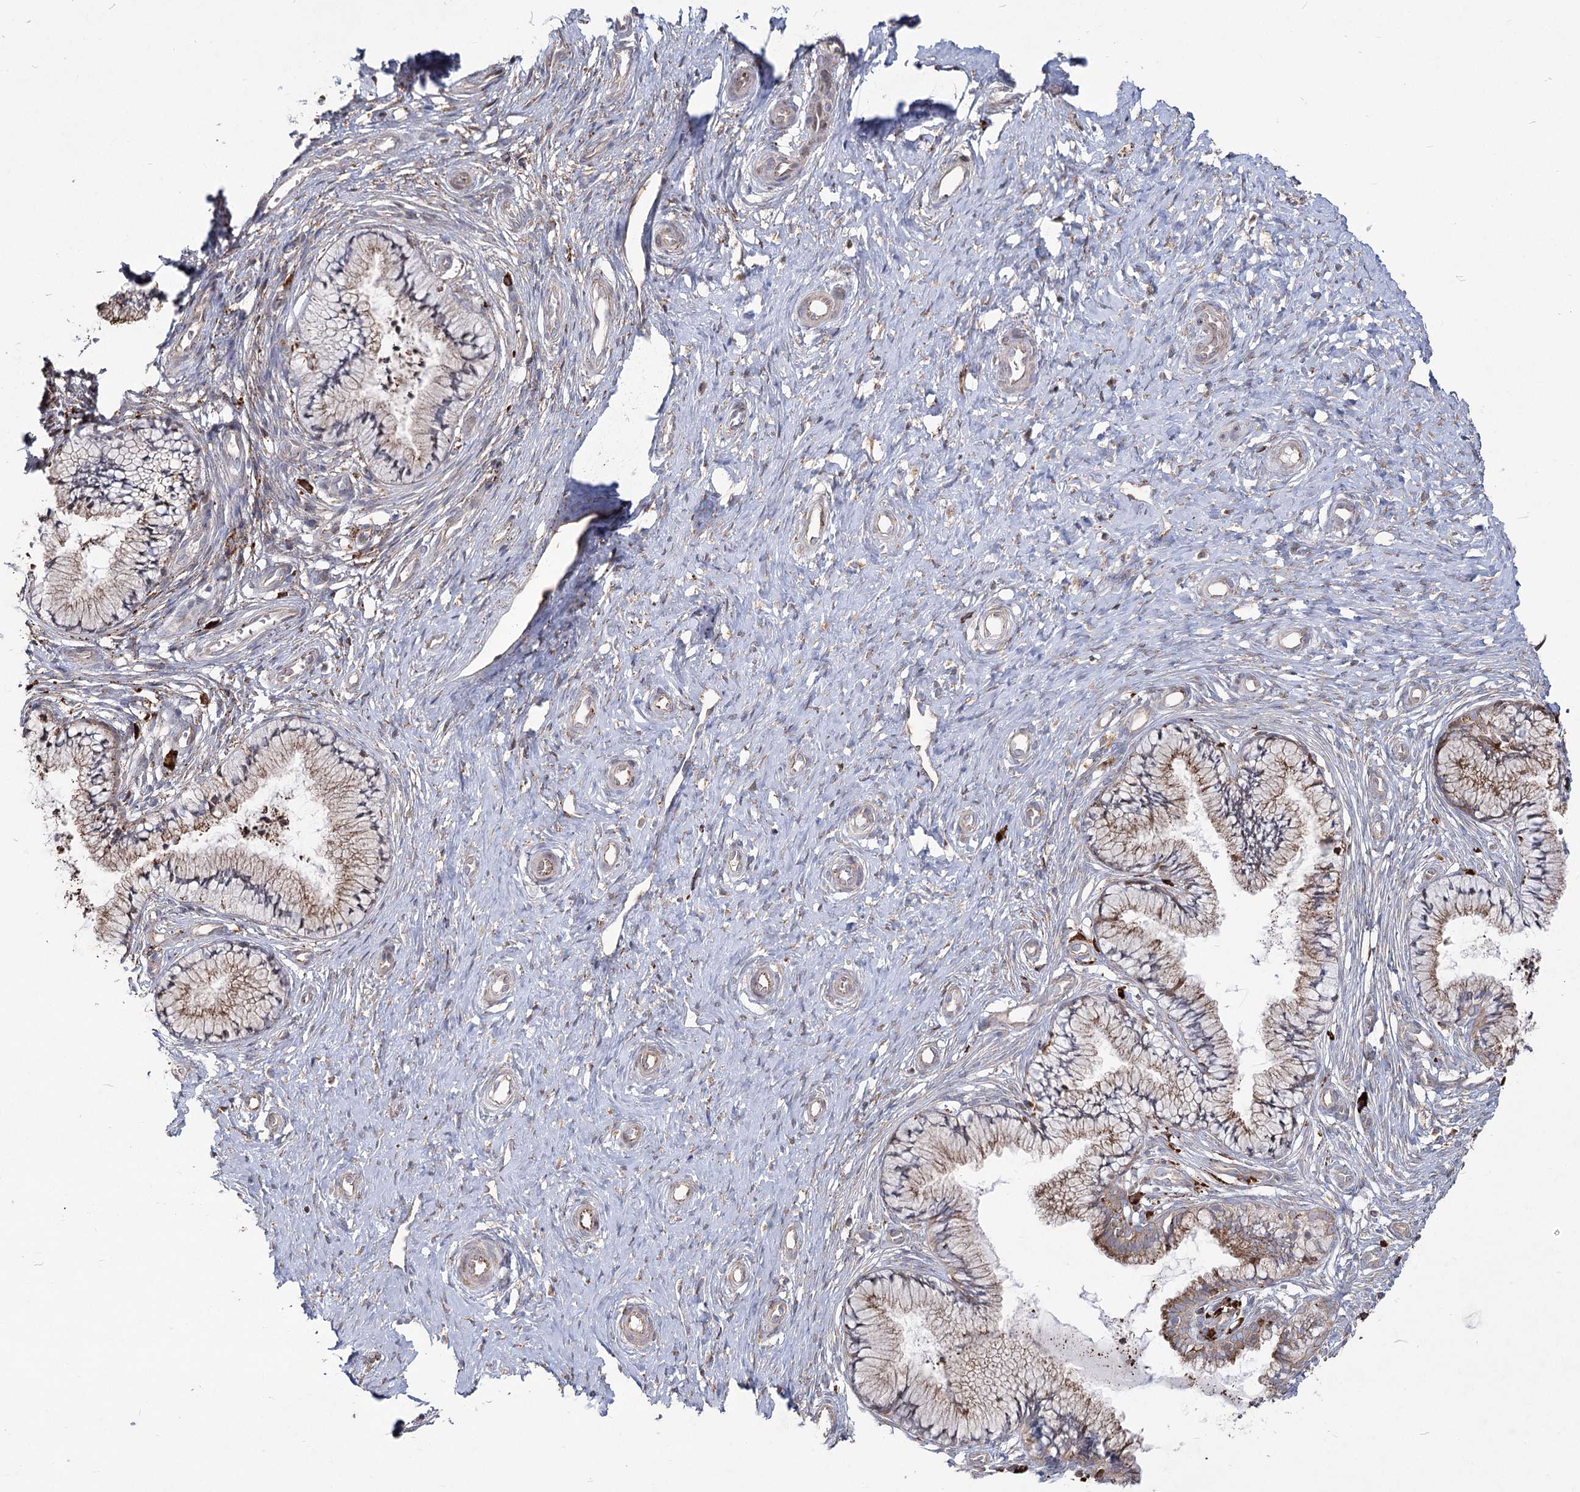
{"staining": {"intensity": "moderate", "quantity": ">75%", "location": "cytoplasmic/membranous"}, "tissue": "cervix", "cell_type": "Glandular cells", "image_type": "normal", "snomed": [{"axis": "morphology", "description": "Normal tissue, NOS"}, {"axis": "topography", "description": "Cervix"}], "caption": "Glandular cells show medium levels of moderate cytoplasmic/membranous staining in about >75% of cells in benign cervix. (DAB (3,3'-diaminobenzidine) = brown stain, brightfield microscopy at high magnification).", "gene": "NHLRC2", "patient": {"sex": "female", "age": 36}}